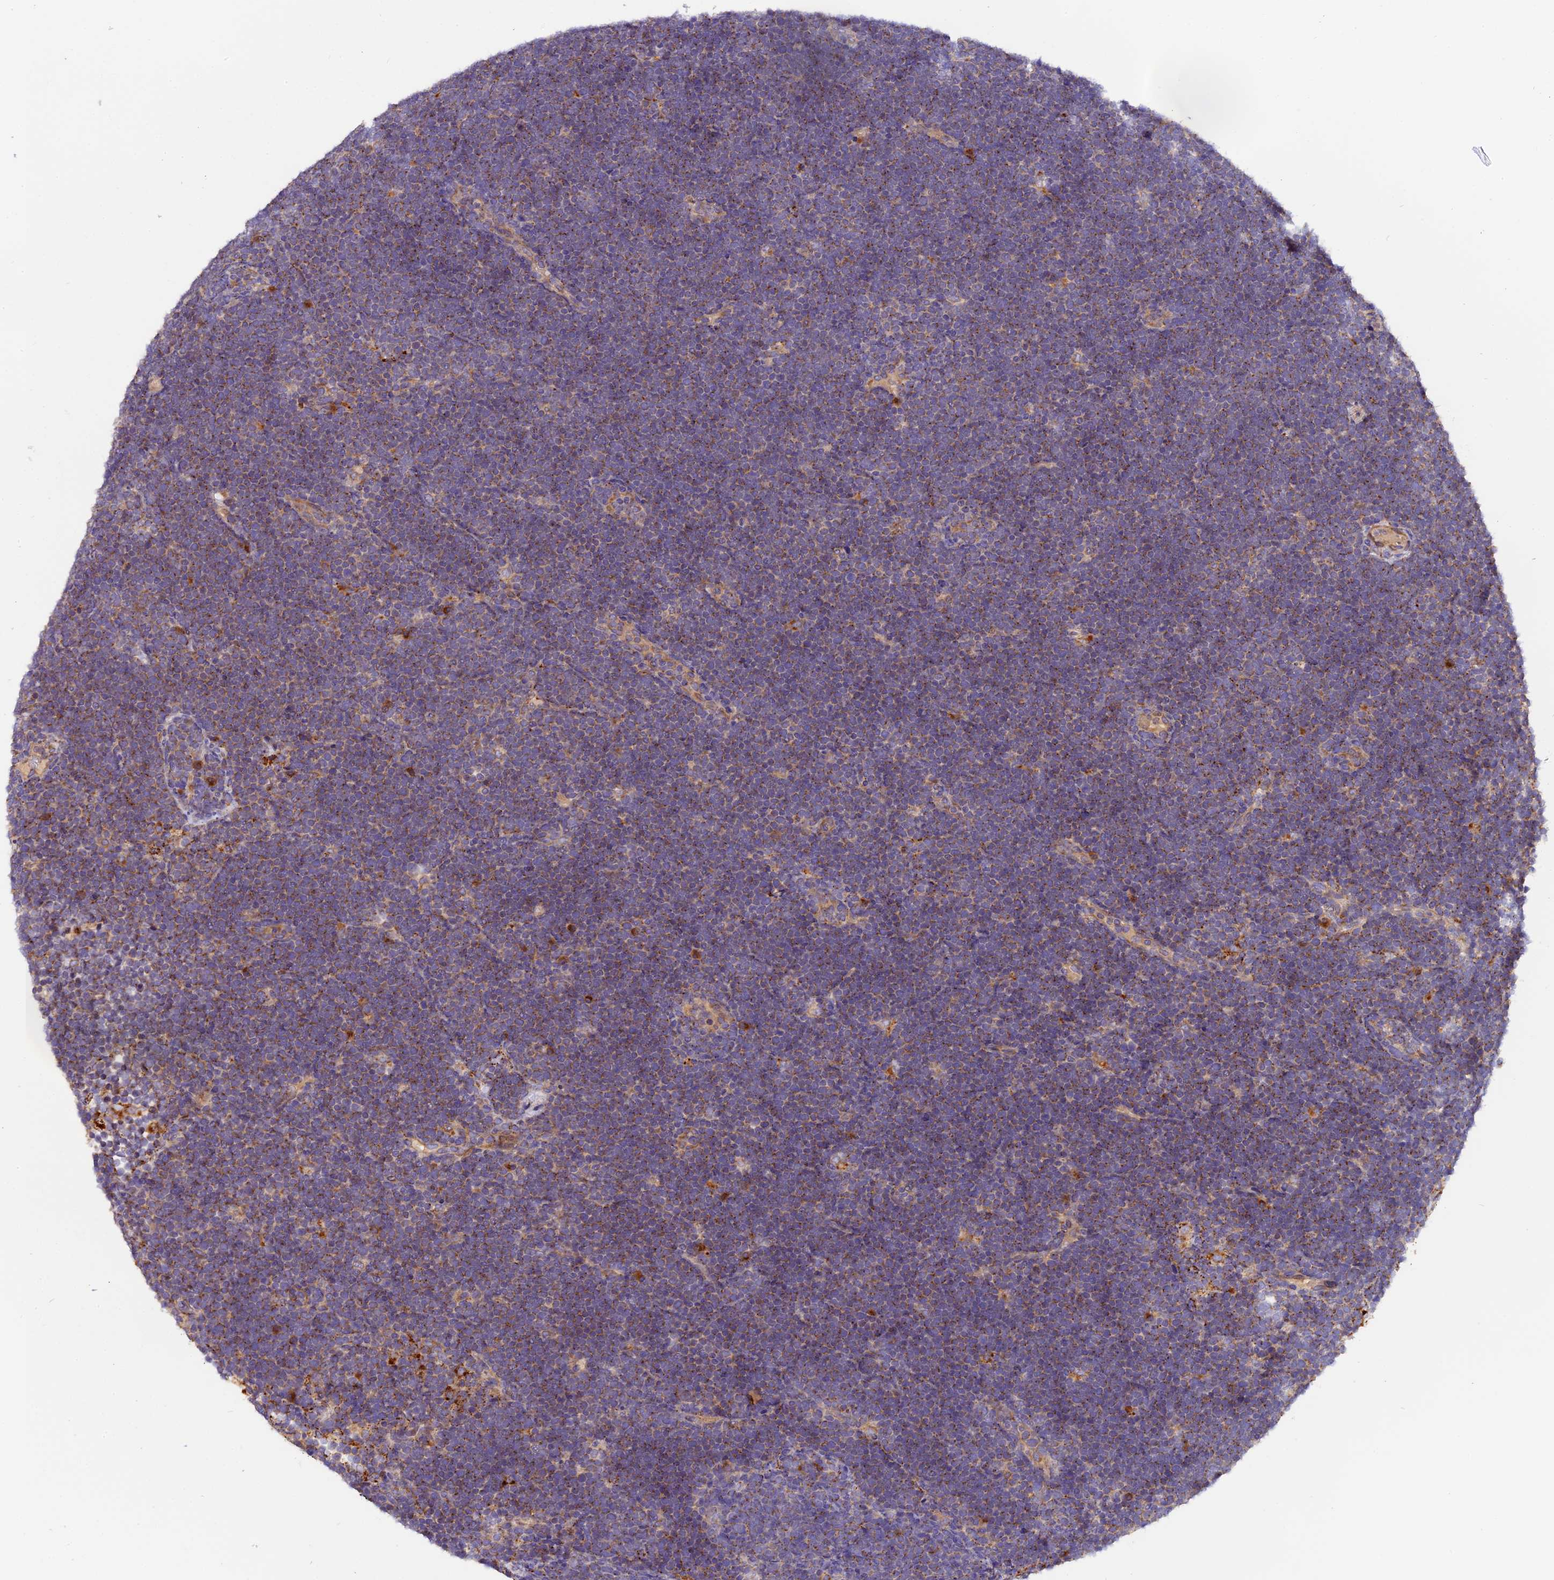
{"staining": {"intensity": "weak", "quantity": "25%-75%", "location": "cytoplasmic/membranous"}, "tissue": "lymphoma", "cell_type": "Tumor cells", "image_type": "cancer", "snomed": [{"axis": "morphology", "description": "Malignant lymphoma, non-Hodgkin's type, High grade"}, {"axis": "topography", "description": "Lymph node"}], "caption": "This histopathology image shows lymphoma stained with immunohistochemistry to label a protein in brown. The cytoplasmic/membranous of tumor cells show weak positivity for the protein. Nuclei are counter-stained blue.", "gene": "COPE", "patient": {"sex": "male", "age": 13}}